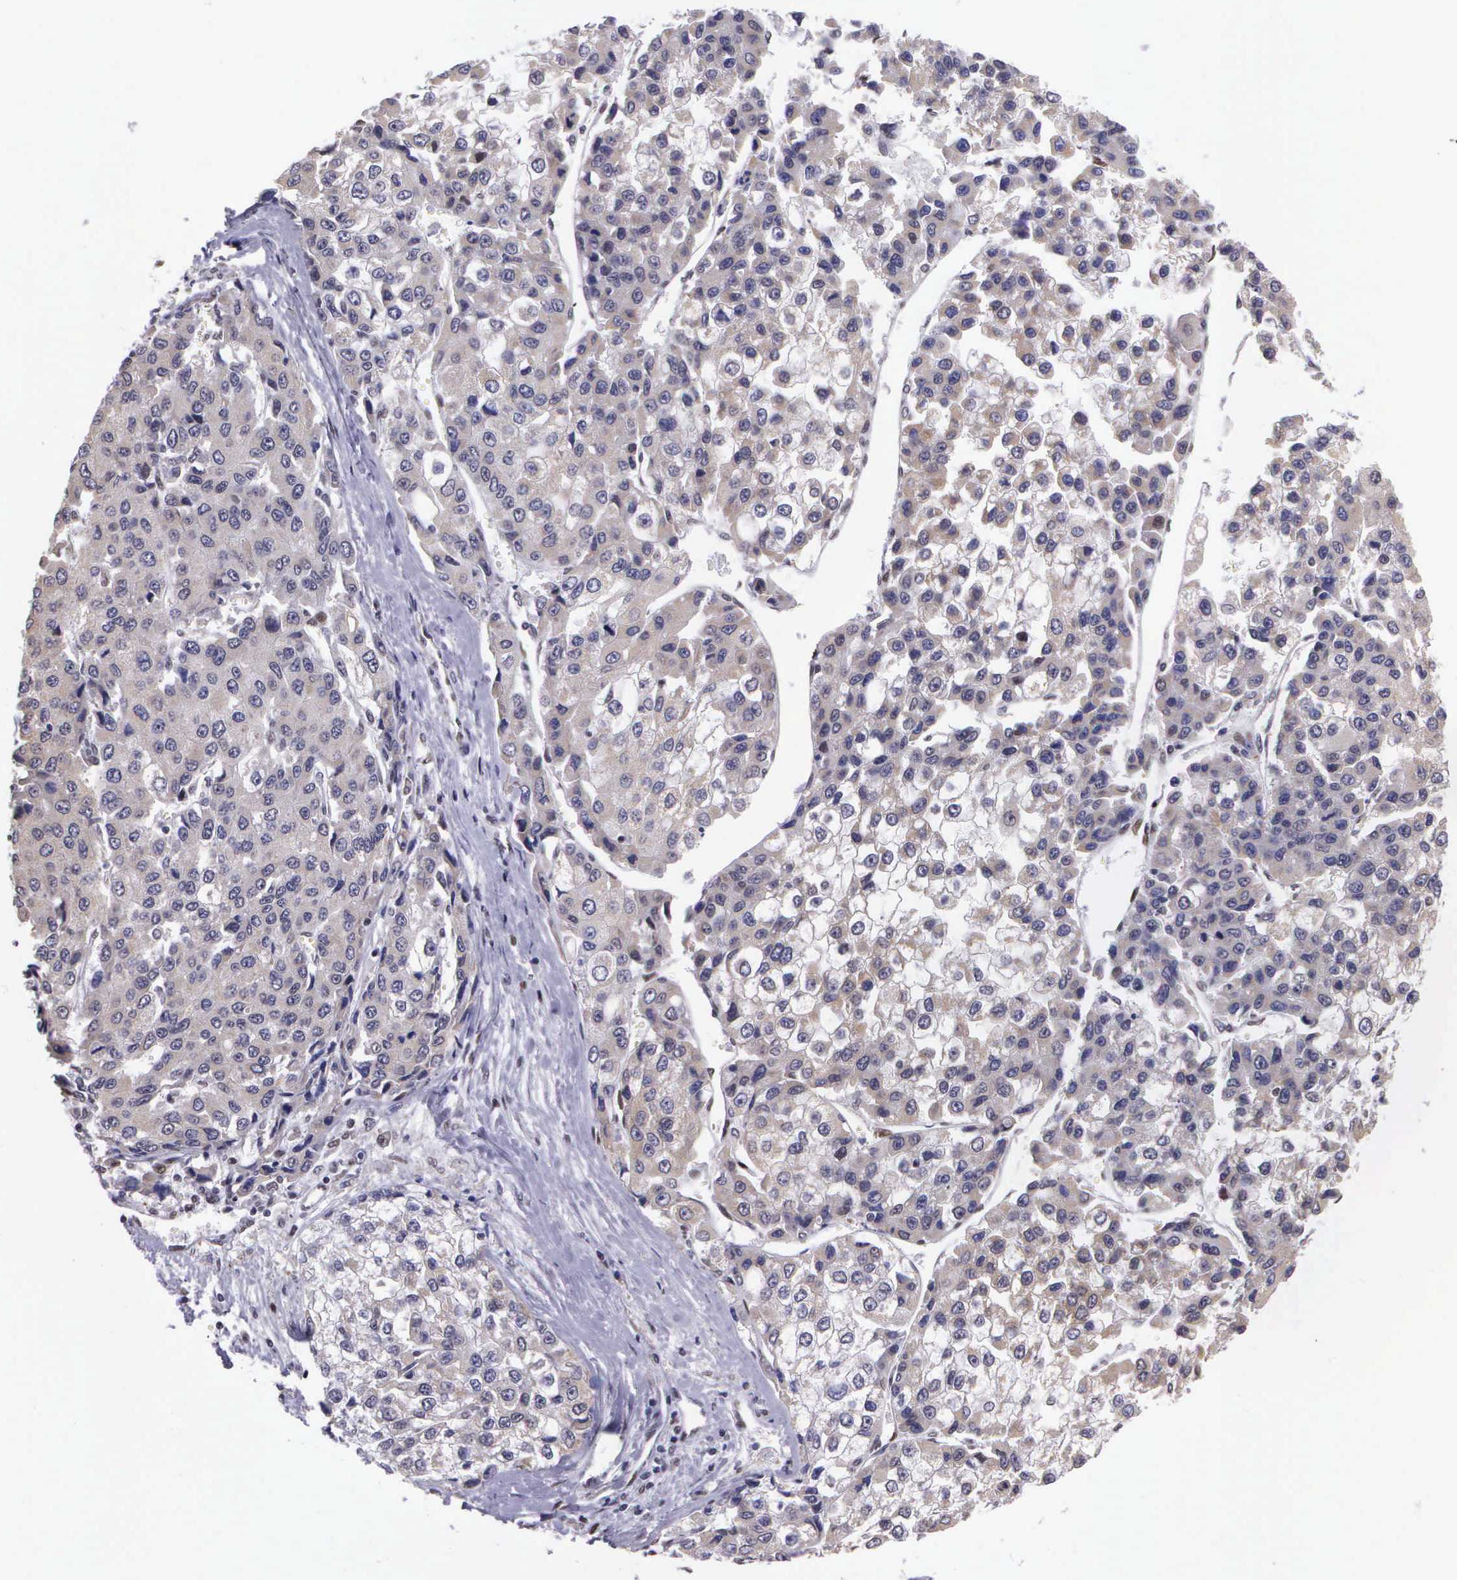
{"staining": {"intensity": "negative", "quantity": "none", "location": "none"}, "tissue": "liver cancer", "cell_type": "Tumor cells", "image_type": "cancer", "snomed": [{"axis": "morphology", "description": "Carcinoma, Hepatocellular, NOS"}, {"axis": "topography", "description": "Liver"}], "caption": "Liver cancer was stained to show a protein in brown. There is no significant staining in tumor cells. Nuclei are stained in blue.", "gene": "SLC25A21", "patient": {"sex": "female", "age": 66}}